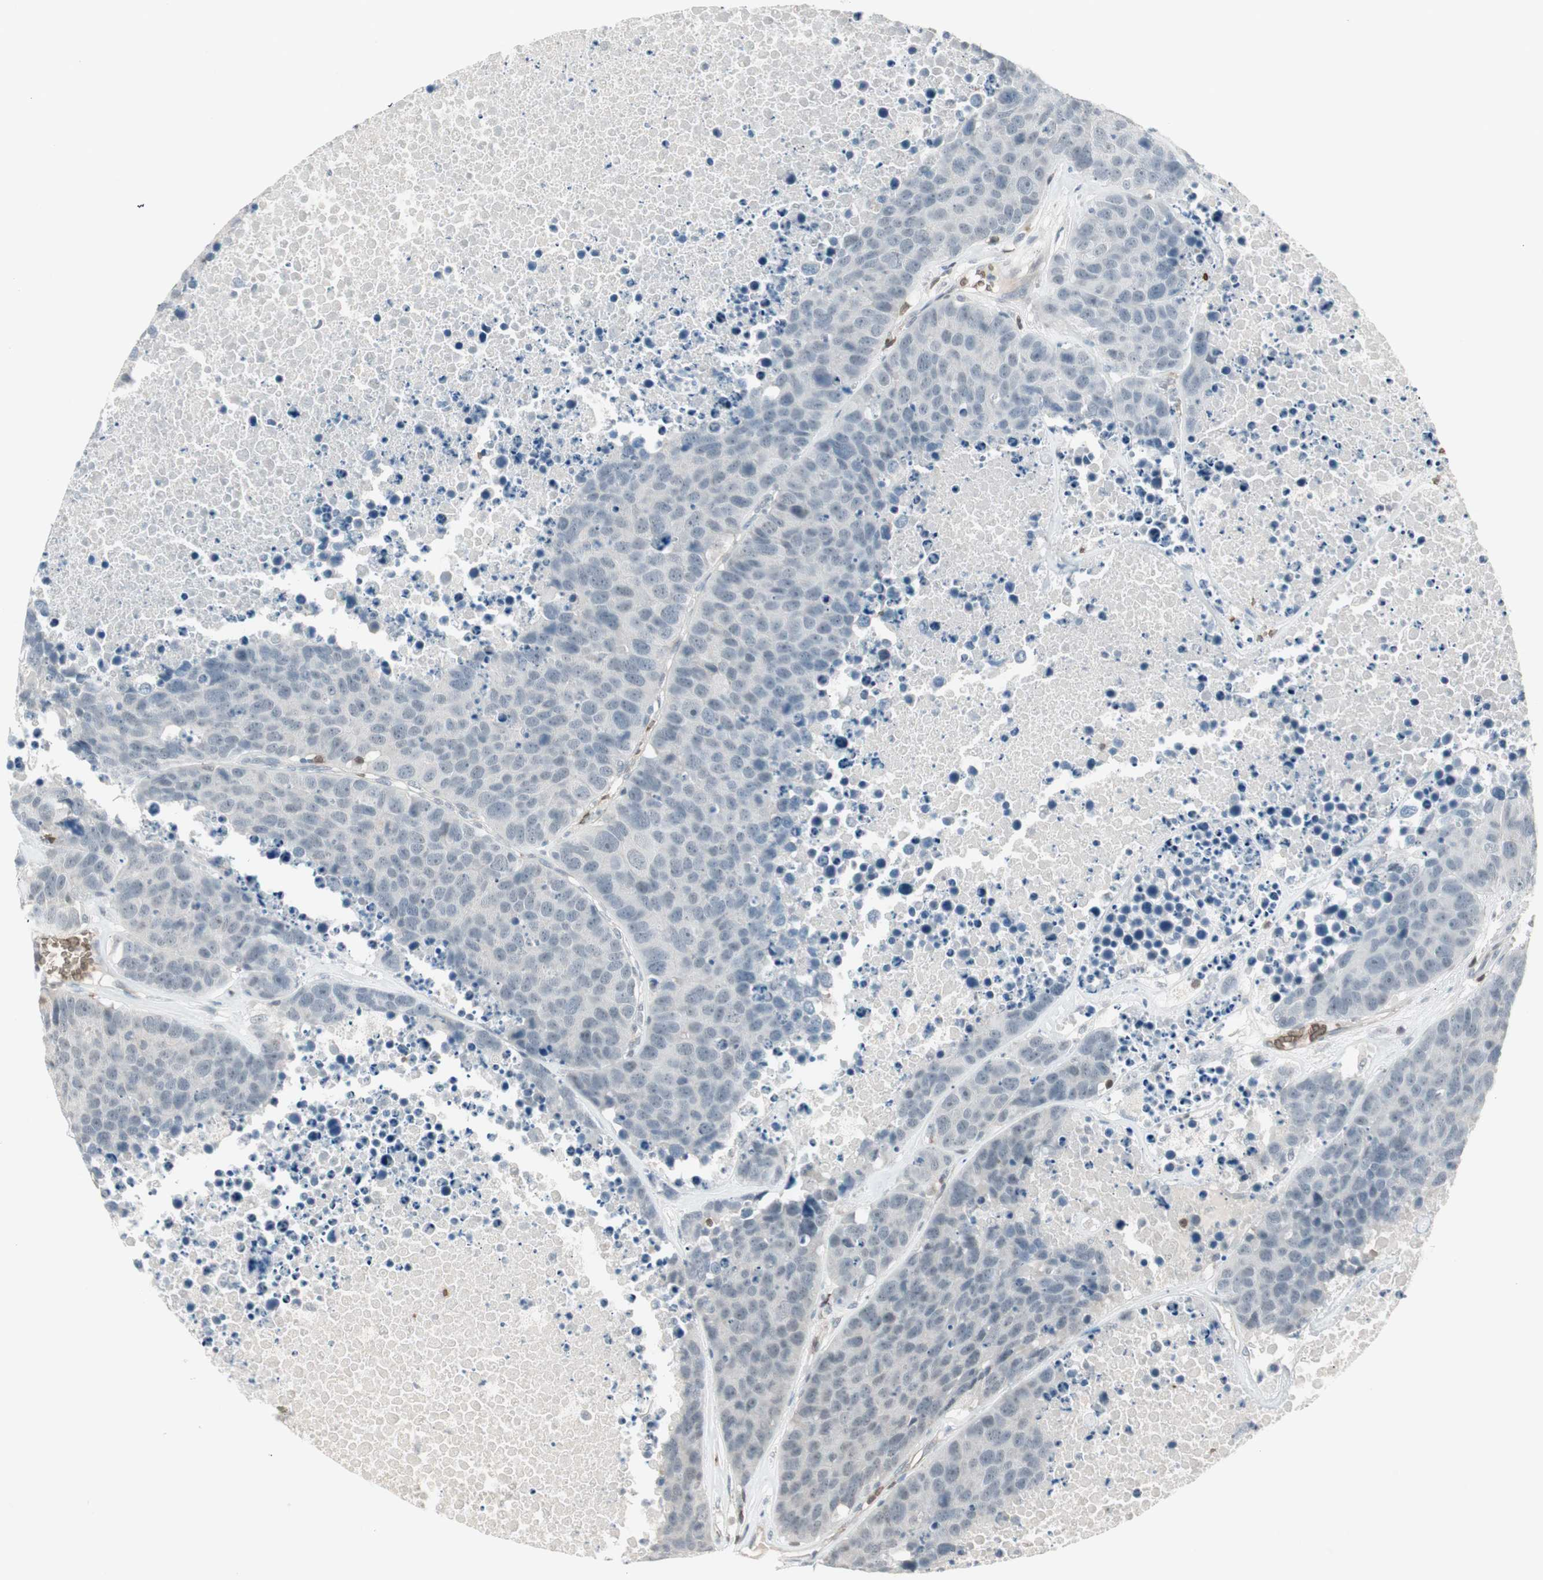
{"staining": {"intensity": "negative", "quantity": "none", "location": "none"}, "tissue": "carcinoid", "cell_type": "Tumor cells", "image_type": "cancer", "snomed": [{"axis": "morphology", "description": "Carcinoid, malignant, NOS"}, {"axis": "topography", "description": "Lung"}], "caption": "Photomicrograph shows no significant protein staining in tumor cells of carcinoid.", "gene": "MAP4K1", "patient": {"sex": "male", "age": 60}}